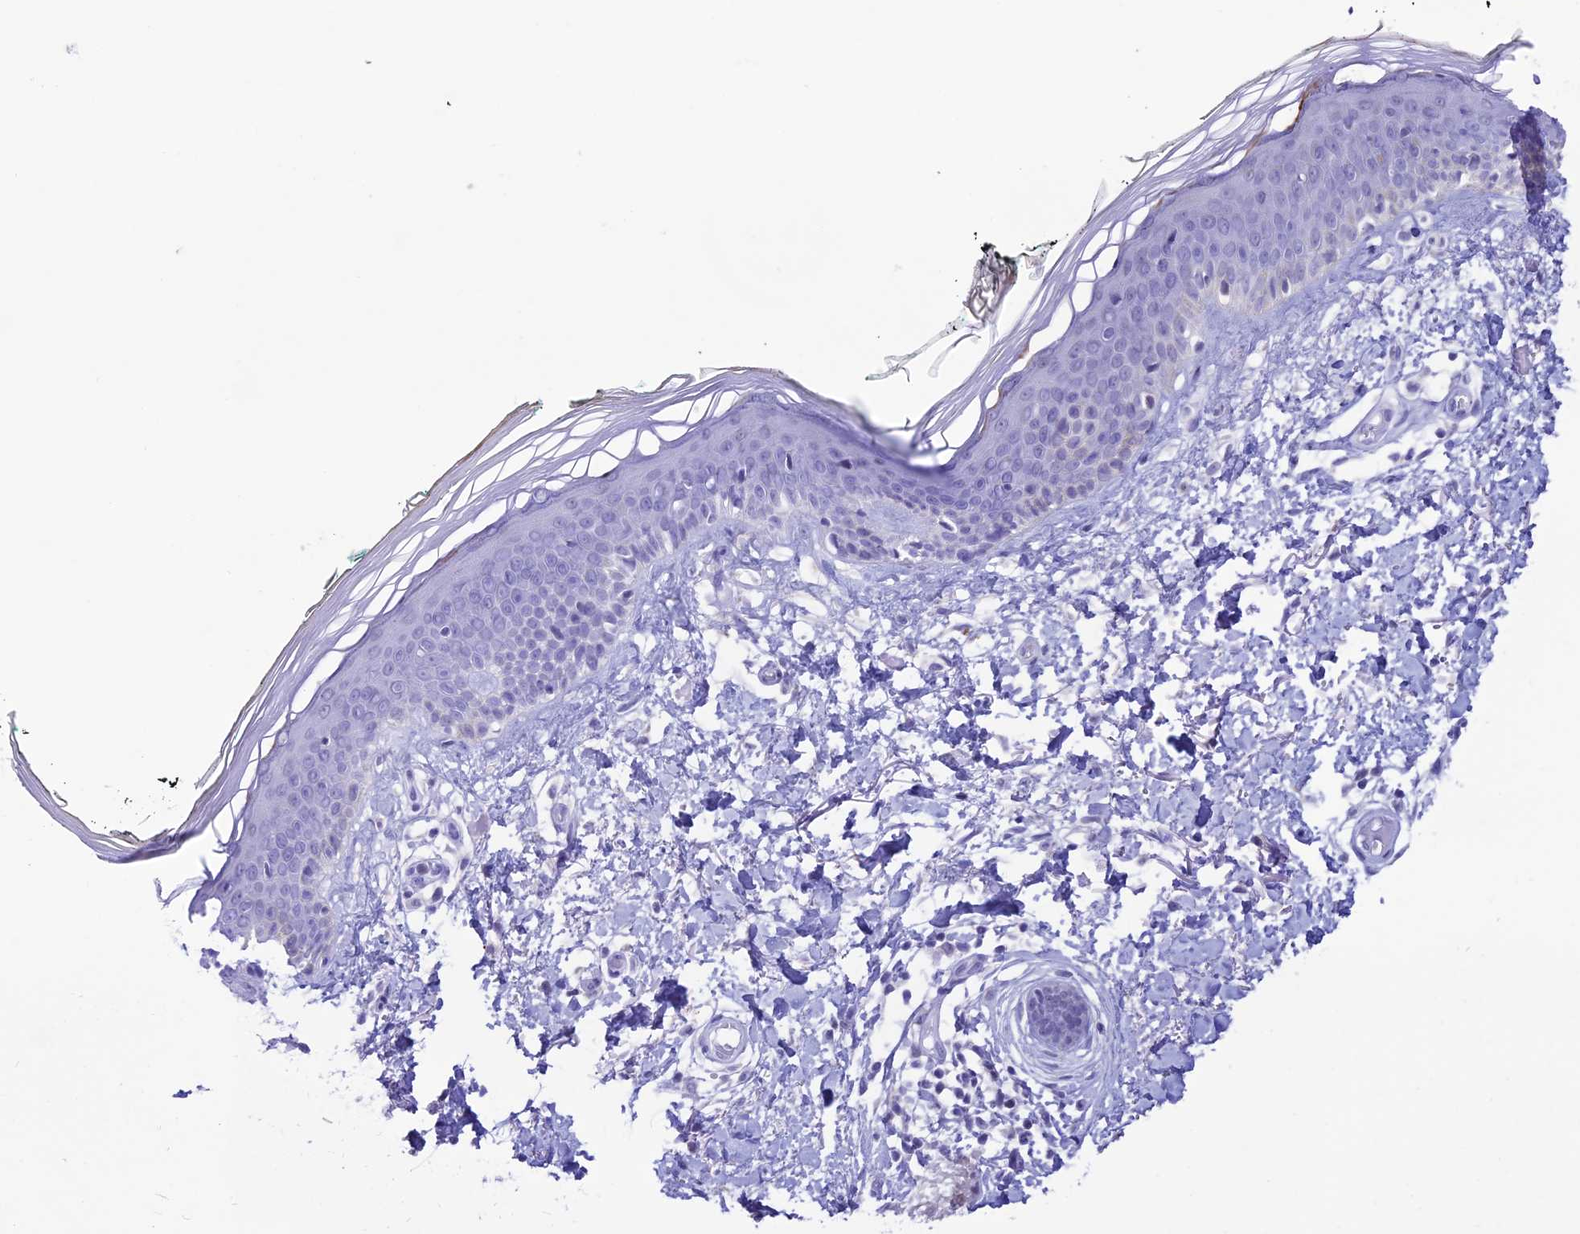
{"staining": {"intensity": "negative", "quantity": "none", "location": "none"}, "tissue": "skin", "cell_type": "Fibroblasts", "image_type": "normal", "snomed": [{"axis": "morphology", "description": "Normal tissue, NOS"}, {"axis": "topography", "description": "Skin"}], "caption": "A photomicrograph of skin stained for a protein demonstrates no brown staining in fibroblasts. (DAB immunohistochemistry, high magnification).", "gene": "MFSD2B", "patient": {"sex": "male", "age": 62}}